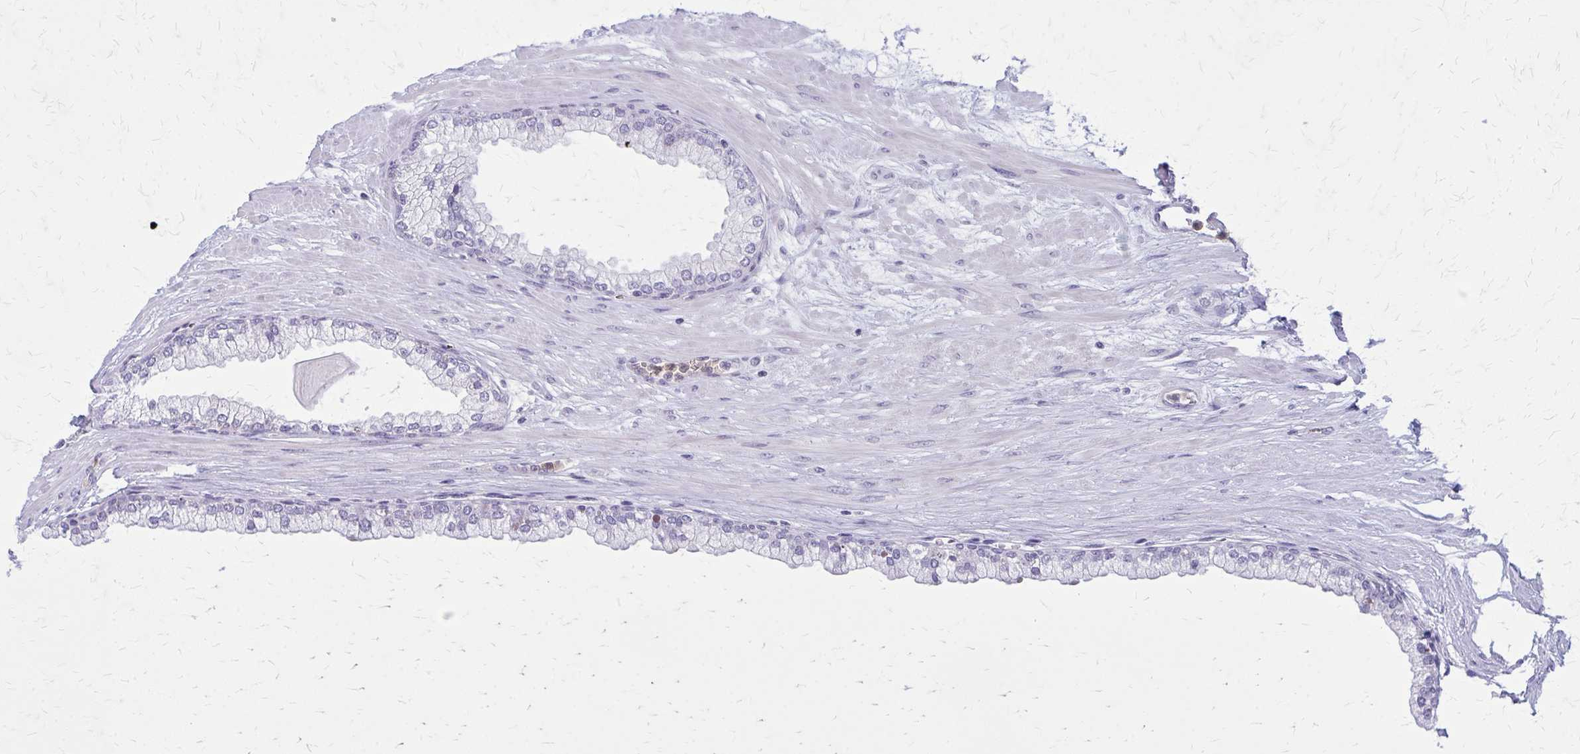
{"staining": {"intensity": "weak", "quantity": "<25%", "location": "cytoplasmic/membranous"}, "tissue": "prostate", "cell_type": "Glandular cells", "image_type": "normal", "snomed": [{"axis": "morphology", "description": "Normal tissue, NOS"}, {"axis": "topography", "description": "Prostate"}, {"axis": "topography", "description": "Peripheral nerve tissue"}], "caption": "Image shows no significant protein positivity in glandular cells of normal prostate. (DAB IHC visualized using brightfield microscopy, high magnification).", "gene": "GLRX", "patient": {"sex": "male", "age": 61}}